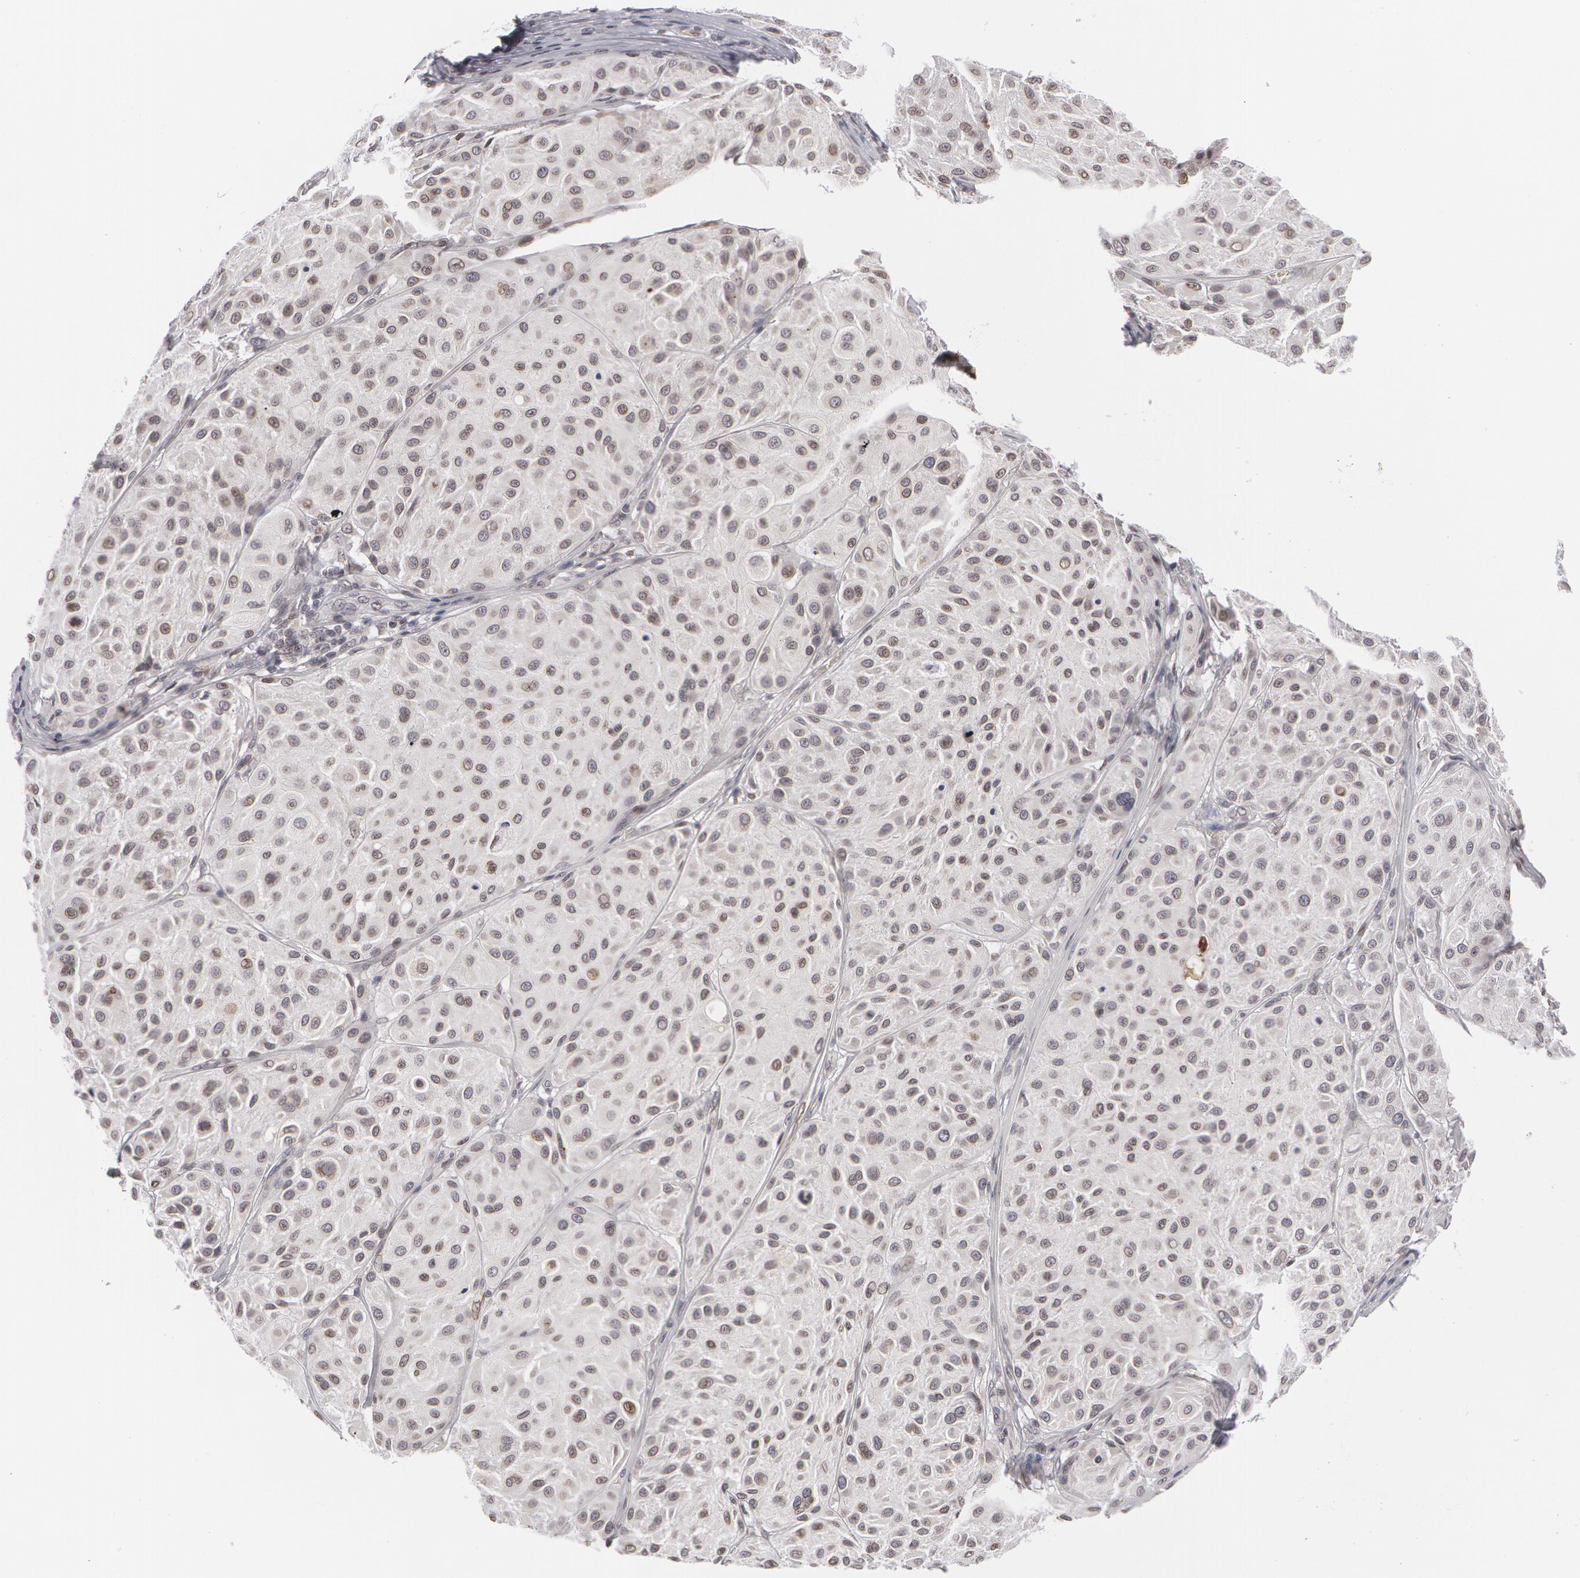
{"staining": {"intensity": "weak", "quantity": "25%-75%", "location": "nuclear"}, "tissue": "melanoma", "cell_type": "Tumor cells", "image_type": "cancer", "snomed": [{"axis": "morphology", "description": "Malignant melanoma, NOS"}, {"axis": "topography", "description": "Skin"}], "caption": "Protein staining by immunohistochemistry (IHC) shows weak nuclear staining in about 25%-75% of tumor cells in melanoma. Ihc stains the protein in brown and the nuclei are stained blue.", "gene": "EMD", "patient": {"sex": "male", "age": 36}}